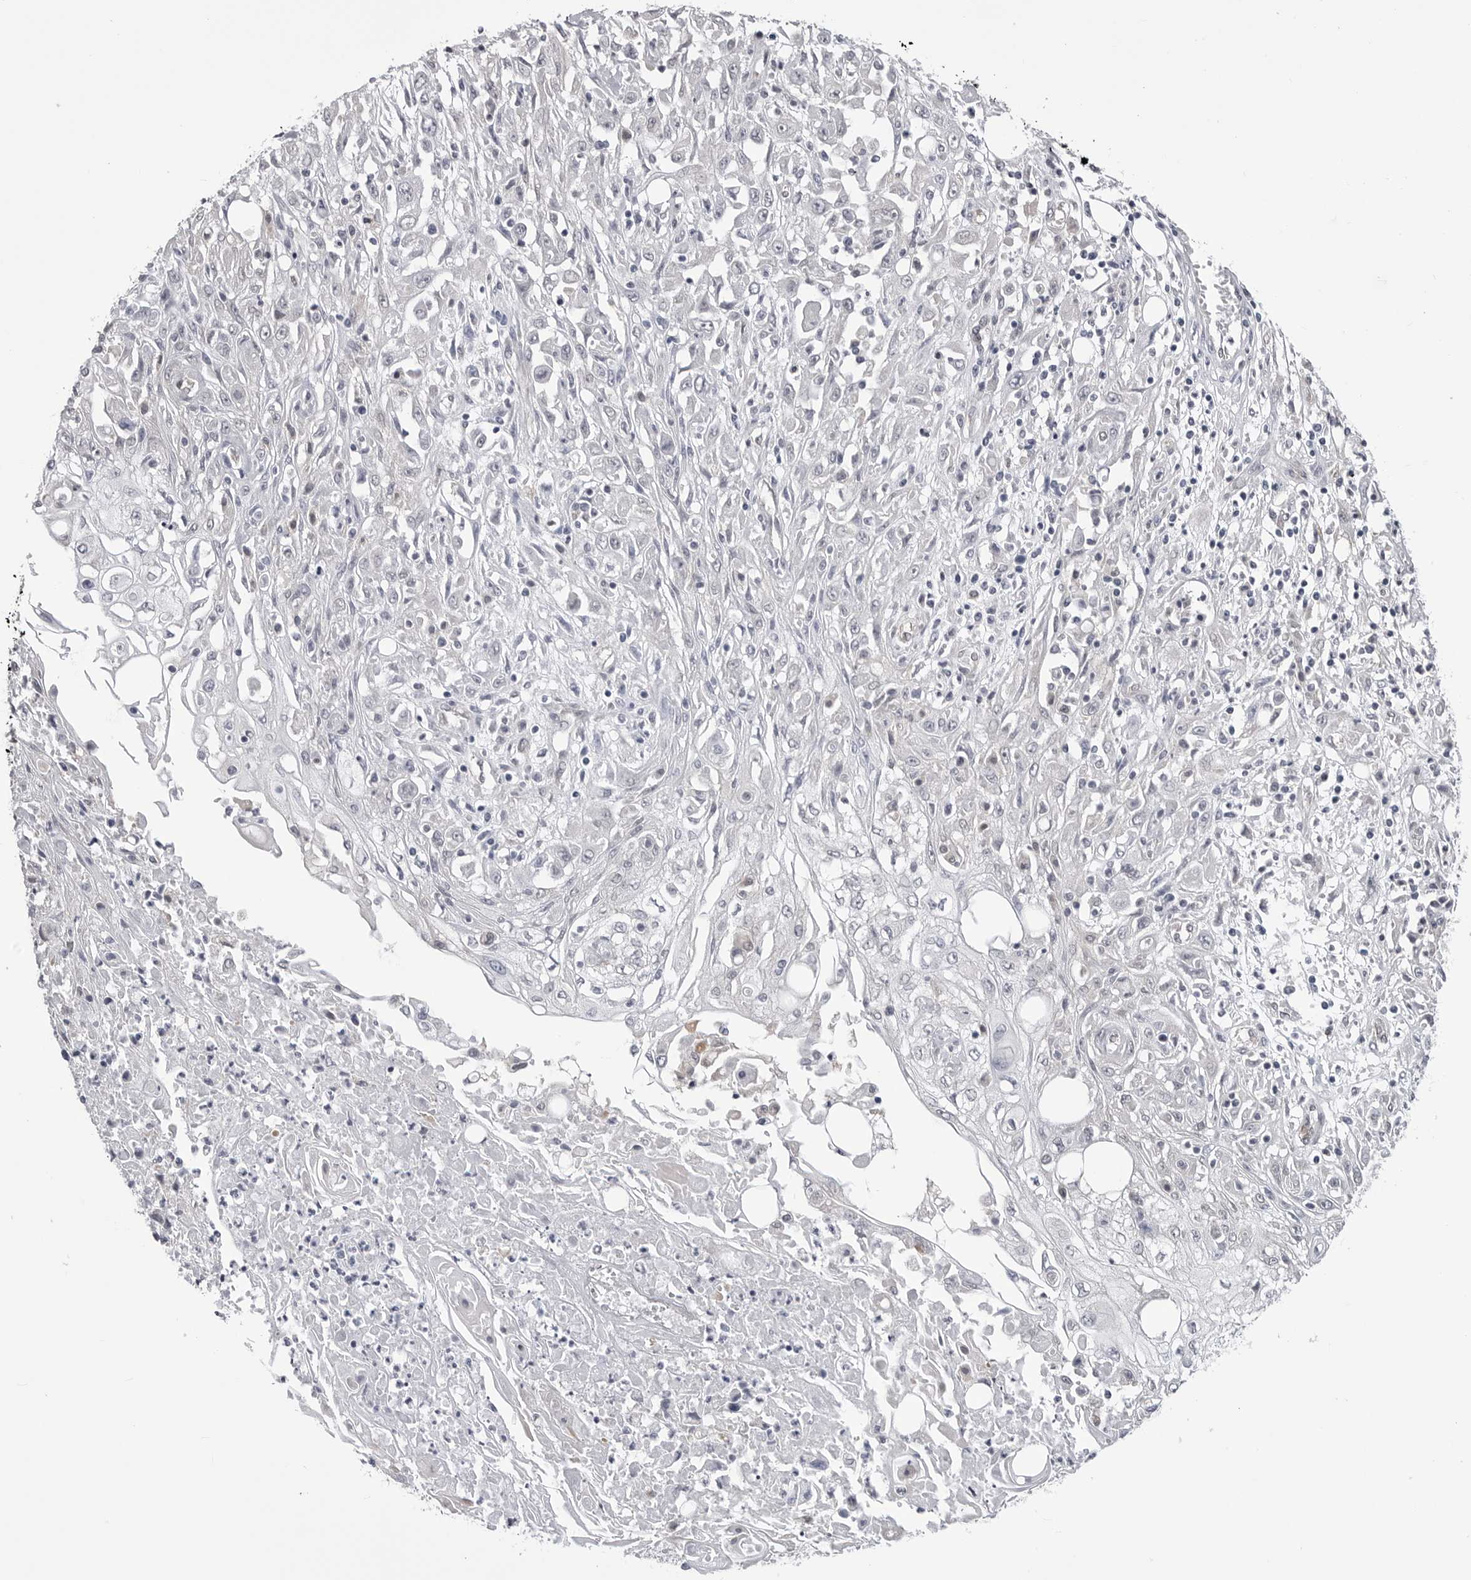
{"staining": {"intensity": "negative", "quantity": "none", "location": "none"}, "tissue": "skin cancer", "cell_type": "Tumor cells", "image_type": "cancer", "snomed": [{"axis": "morphology", "description": "Squamous cell carcinoma, NOS"}, {"axis": "morphology", "description": "Squamous cell carcinoma, metastatic, NOS"}, {"axis": "topography", "description": "Skin"}, {"axis": "topography", "description": "Lymph node"}], "caption": "Image shows no protein staining in tumor cells of skin squamous cell carcinoma tissue.", "gene": "FH", "patient": {"sex": "male", "age": 75}}